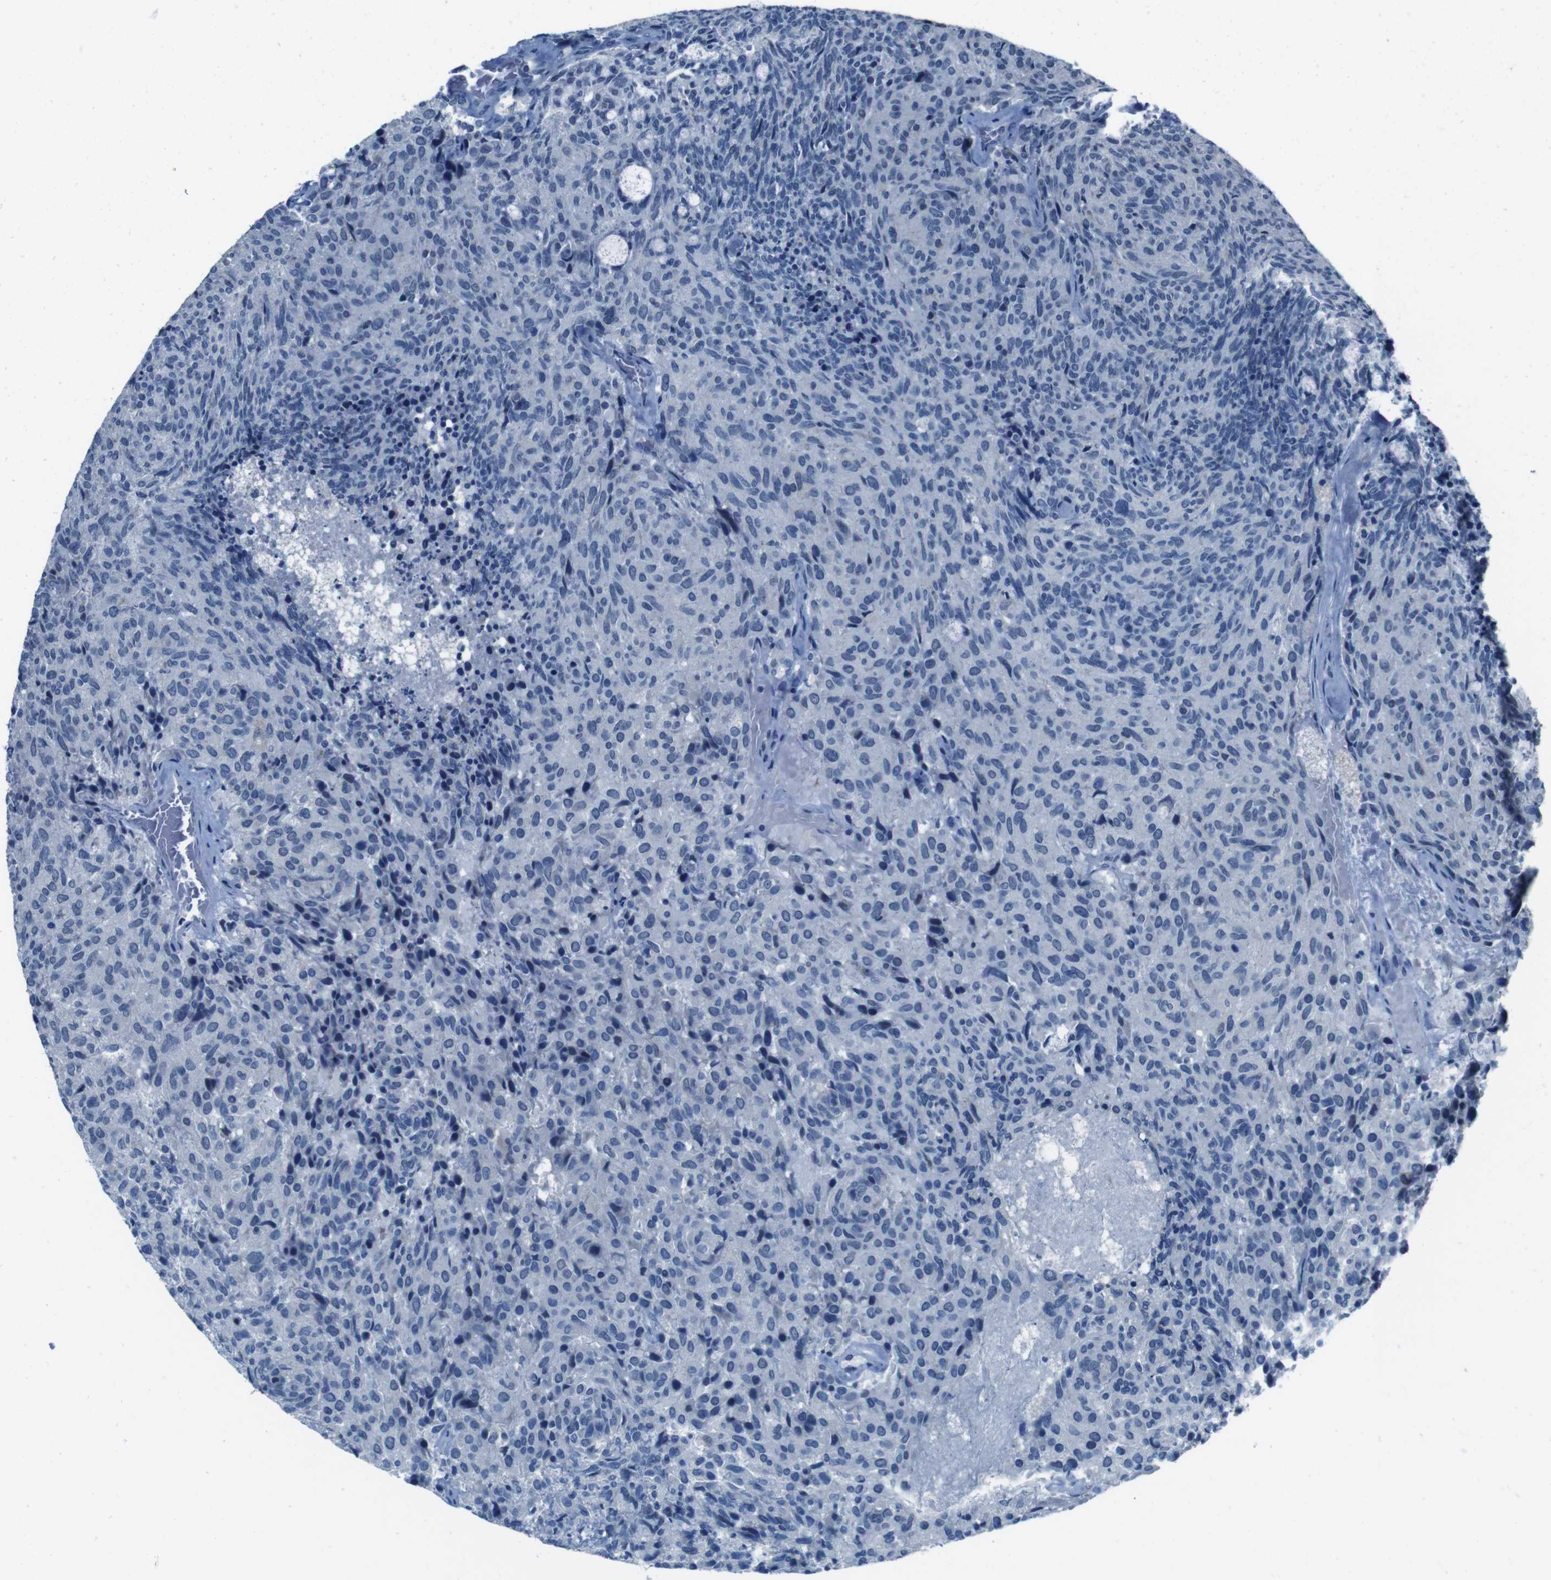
{"staining": {"intensity": "negative", "quantity": "none", "location": "none"}, "tissue": "carcinoid", "cell_type": "Tumor cells", "image_type": "cancer", "snomed": [{"axis": "morphology", "description": "Carcinoid, malignant, NOS"}, {"axis": "topography", "description": "Pancreas"}], "caption": "Malignant carcinoid stained for a protein using immunohistochemistry (IHC) displays no positivity tumor cells.", "gene": "CDHR2", "patient": {"sex": "female", "age": 54}}